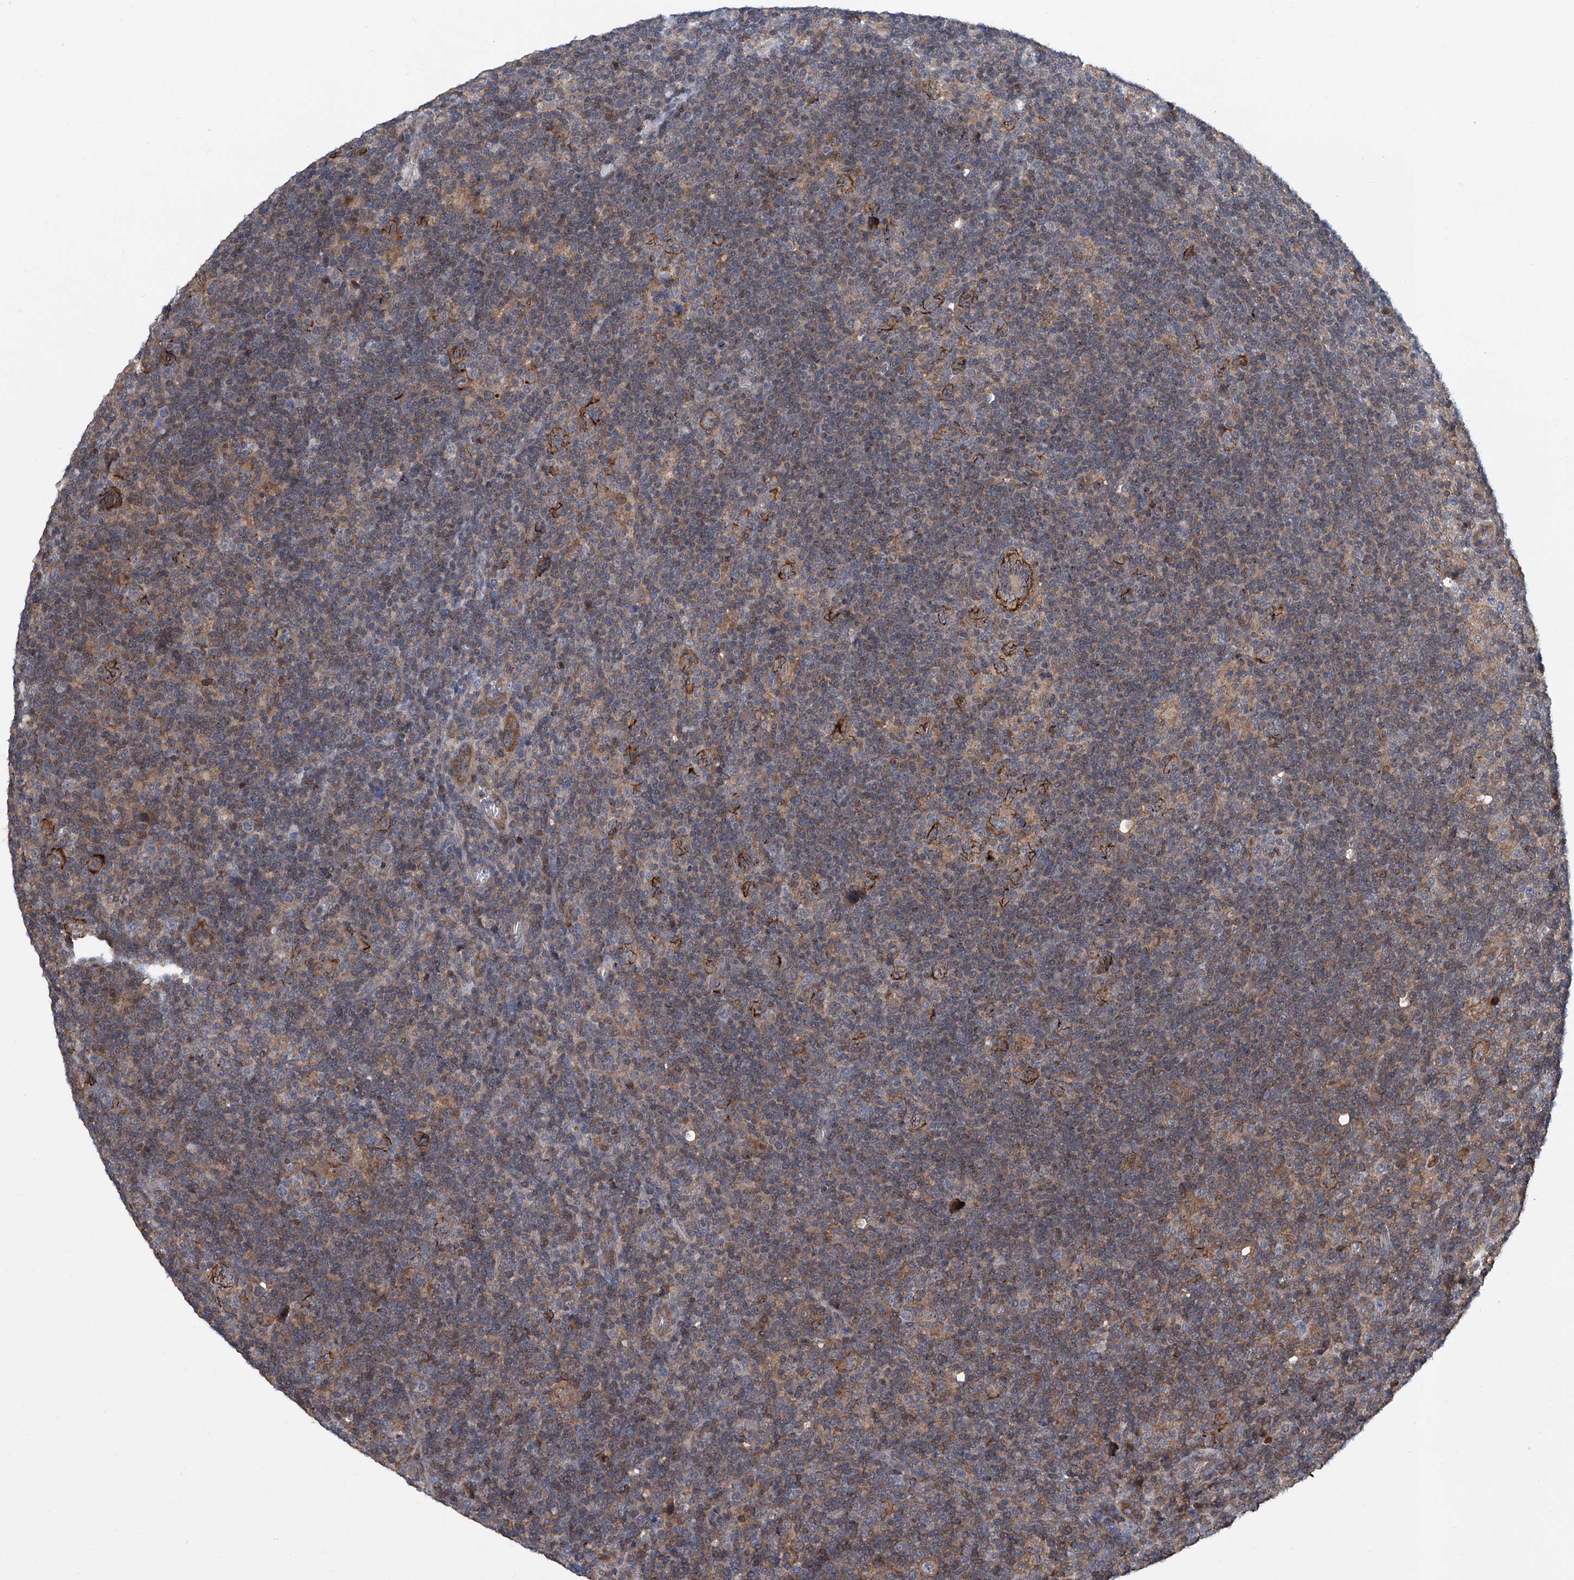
{"staining": {"intensity": "moderate", "quantity": ">75%", "location": "cytoplasmic/membranous"}, "tissue": "lymphoma", "cell_type": "Tumor cells", "image_type": "cancer", "snomed": [{"axis": "morphology", "description": "Hodgkin's disease, NOS"}, {"axis": "topography", "description": "Lymph node"}], "caption": "Immunohistochemistry (IHC) histopathology image of lymphoma stained for a protein (brown), which displays medium levels of moderate cytoplasmic/membranous positivity in approximately >75% of tumor cells.", "gene": "NT5C3A", "patient": {"sex": "female", "age": 57}}